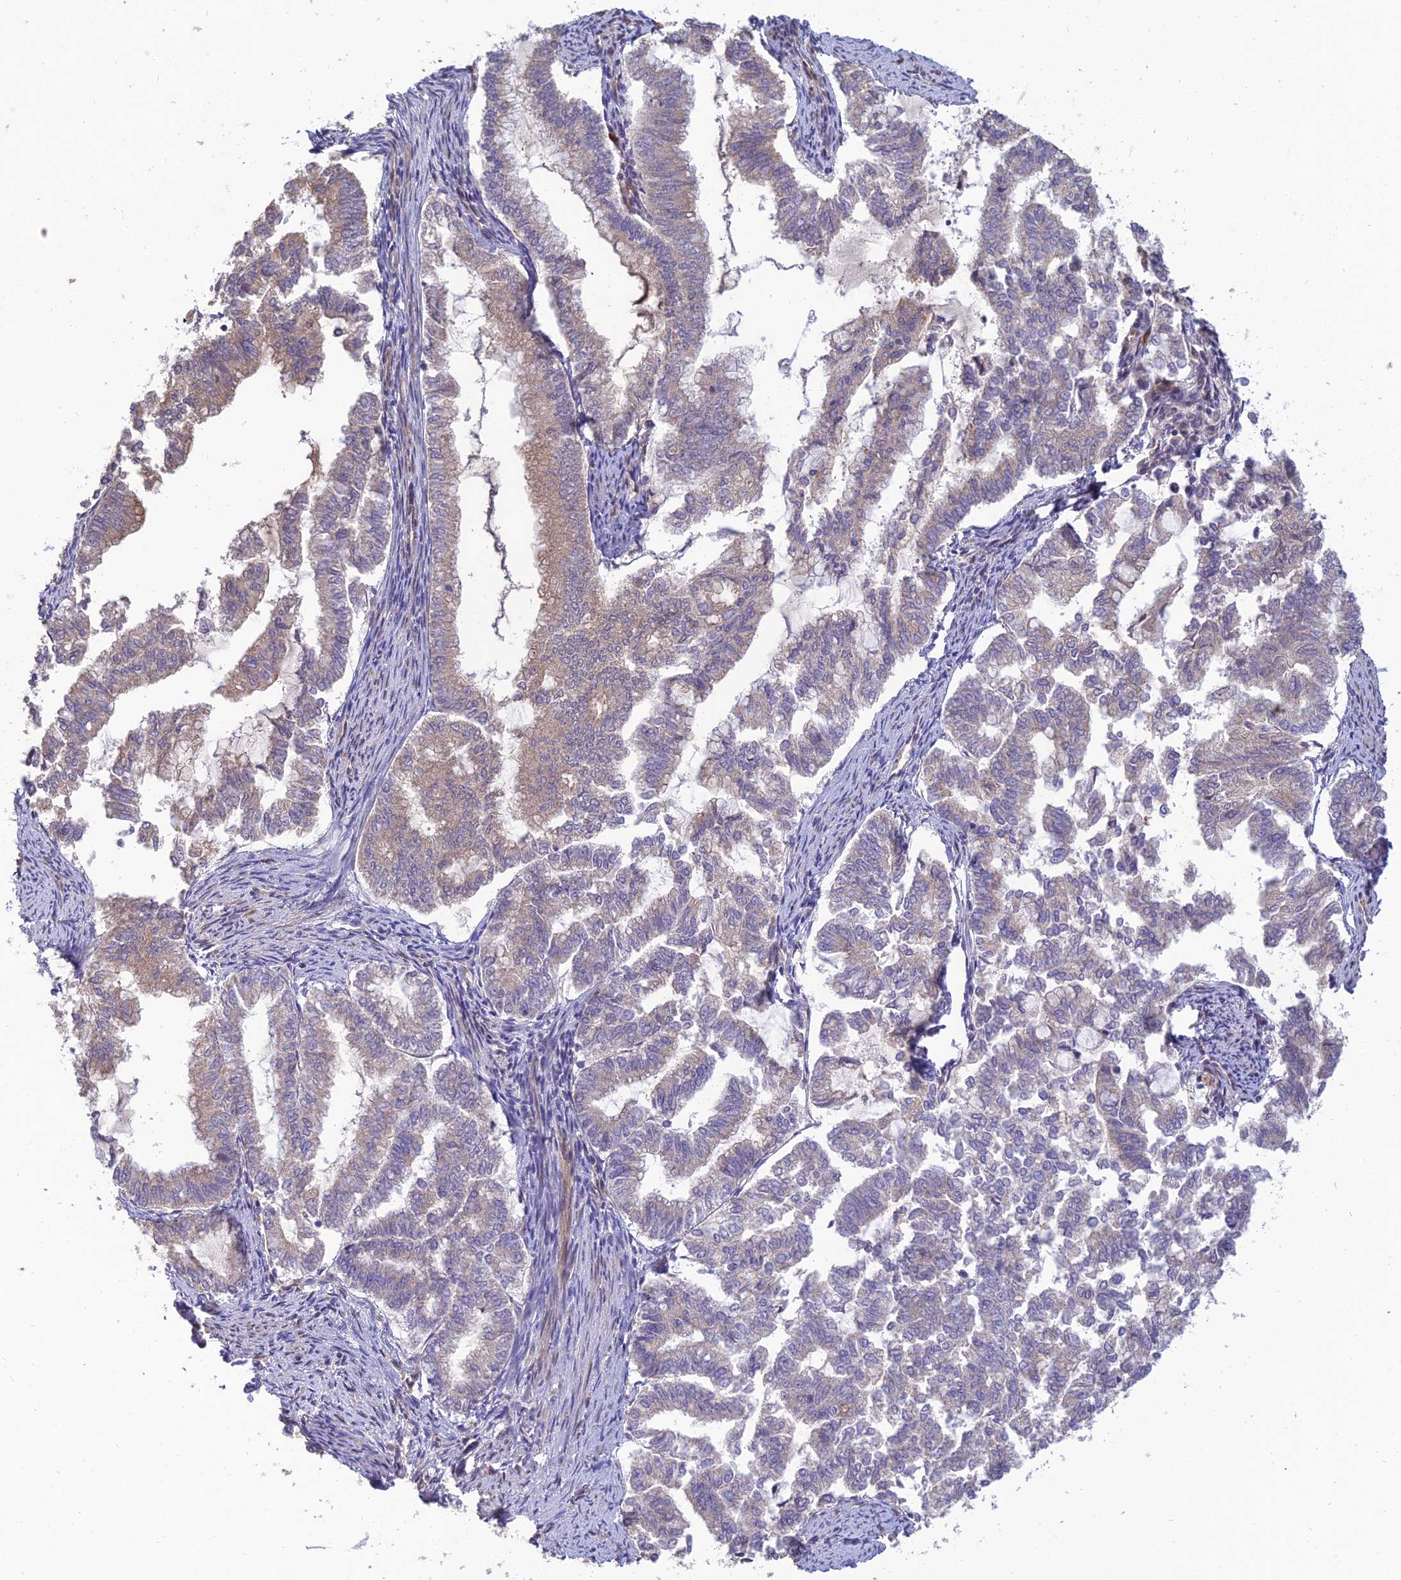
{"staining": {"intensity": "weak", "quantity": "<25%", "location": "cytoplasmic/membranous"}, "tissue": "endometrial cancer", "cell_type": "Tumor cells", "image_type": "cancer", "snomed": [{"axis": "morphology", "description": "Adenocarcinoma, NOS"}, {"axis": "topography", "description": "Endometrium"}], "caption": "High power microscopy histopathology image of an IHC micrograph of adenocarcinoma (endometrial), revealing no significant staining in tumor cells.", "gene": "C3orf20", "patient": {"sex": "female", "age": 79}}